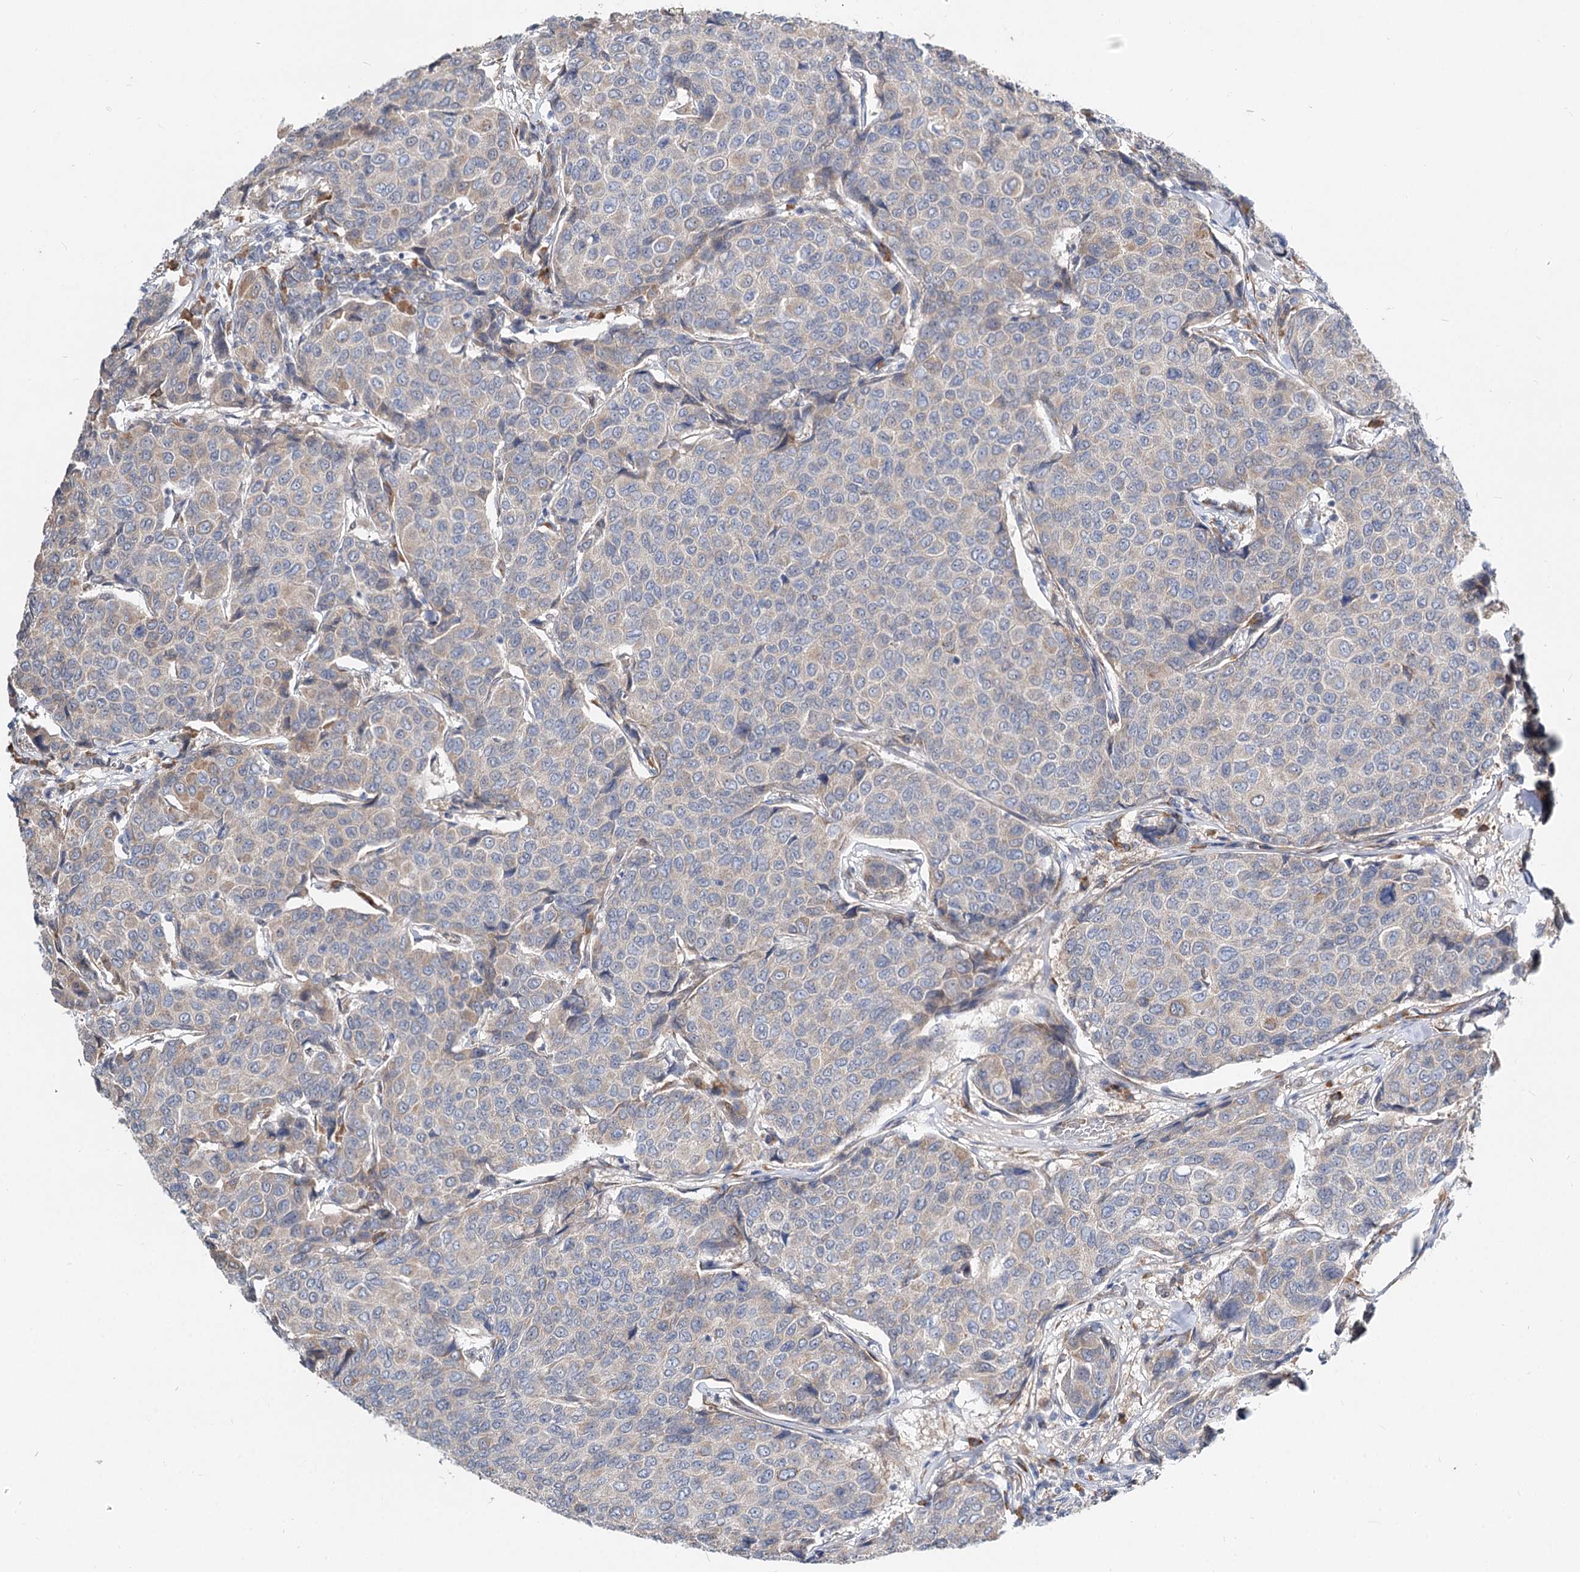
{"staining": {"intensity": "weak", "quantity": "<25%", "location": "cytoplasmic/membranous"}, "tissue": "breast cancer", "cell_type": "Tumor cells", "image_type": "cancer", "snomed": [{"axis": "morphology", "description": "Duct carcinoma"}, {"axis": "topography", "description": "Breast"}], "caption": "The photomicrograph reveals no significant positivity in tumor cells of breast cancer (infiltrating ductal carcinoma). The staining is performed using DAB (3,3'-diaminobenzidine) brown chromogen with nuclei counter-stained in using hematoxylin.", "gene": "SPART", "patient": {"sex": "female", "age": 55}}